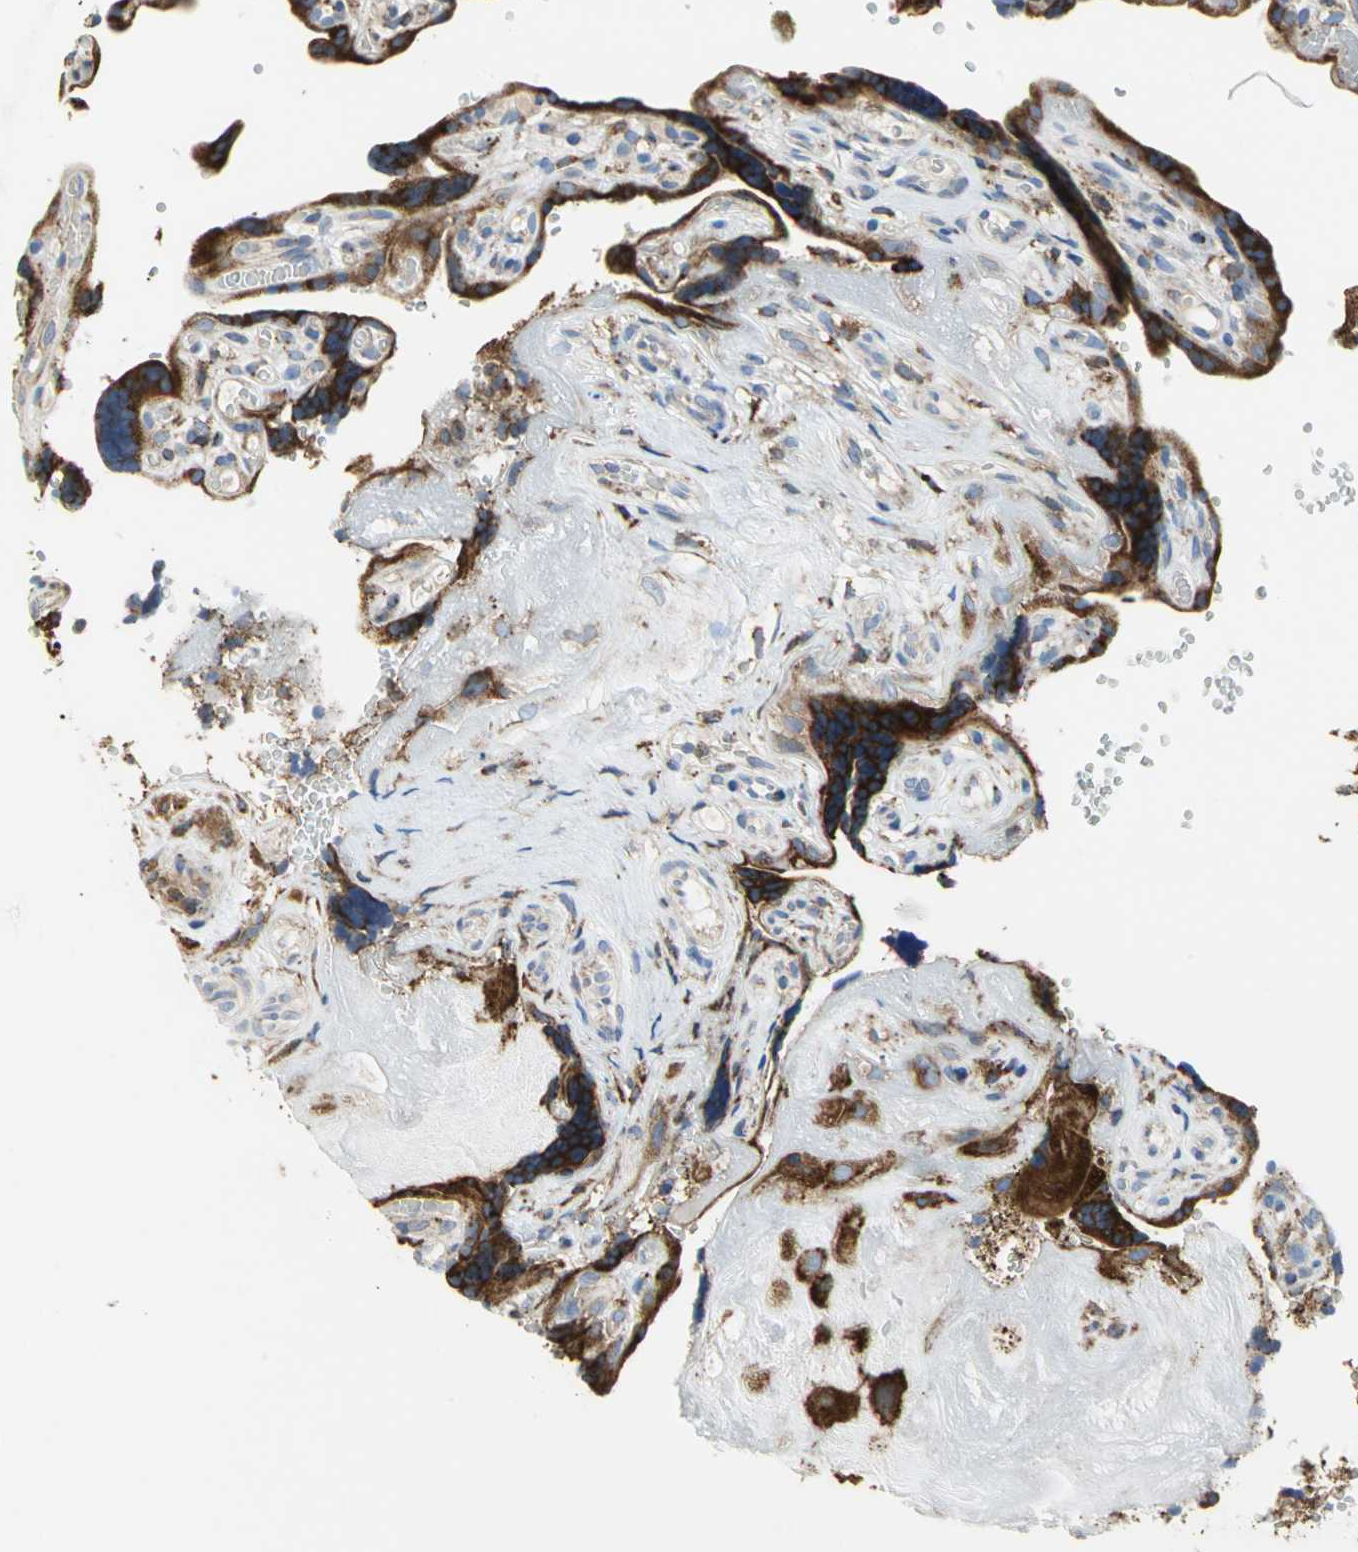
{"staining": {"intensity": "moderate", "quantity": ">75%", "location": "cytoplasmic/membranous"}, "tissue": "placenta", "cell_type": "Decidual cells", "image_type": "normal", "snomed": [{"axis": "morphology", "description": "Normal tissue, NOS"}, {"axis": "topography", "description": "Placenta"}], "caption": "Benign placenta exhibits moderate cytoplasmic/membranous expression in approximately >75% of decidual cells.", "gene": "SDF2L1", "patient": {"sex": "female", "age": 30}}